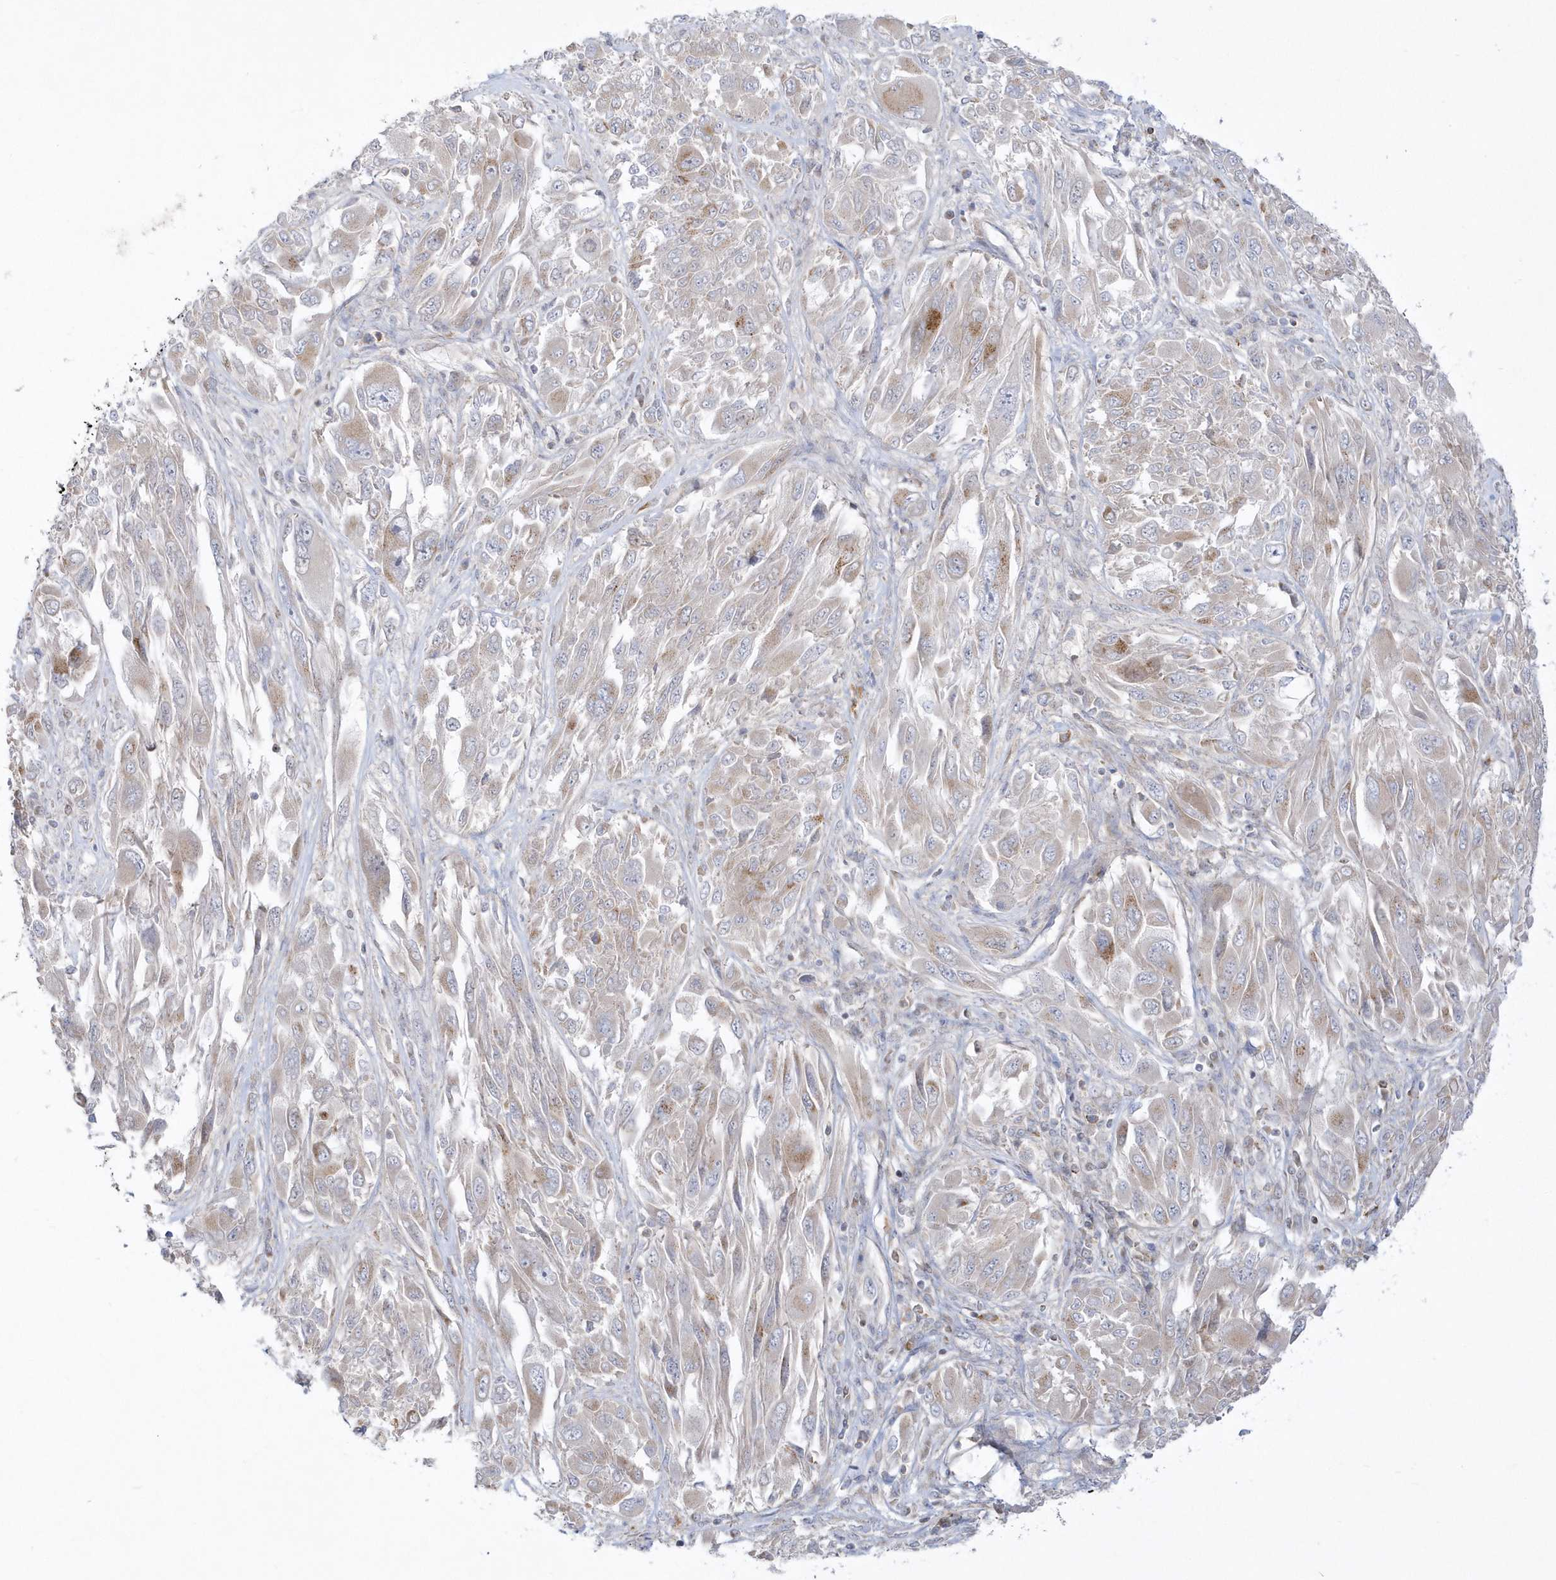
{"staining": {"intensity": "negative", "quantity": "none", "location": "none"}, "tissue": "melanoma", "cell_type": "Tumor cells", "image_type": "cancer", "snomed": [{"axis": "morphology", "description": "Malignant melanoma, NOS"}, {"axis": "topography", "description": "Skin"}], "caption": "High magnification brightfield microscopy of malignant melanoma stained with DAB (3,3'-diaminobenzidine) (brown) and counterstained with hematoxylin (blue): tumor cells show no significant staining.", "gene": "DNAJC18", "patient": {"sex": "female", "age": 91}}